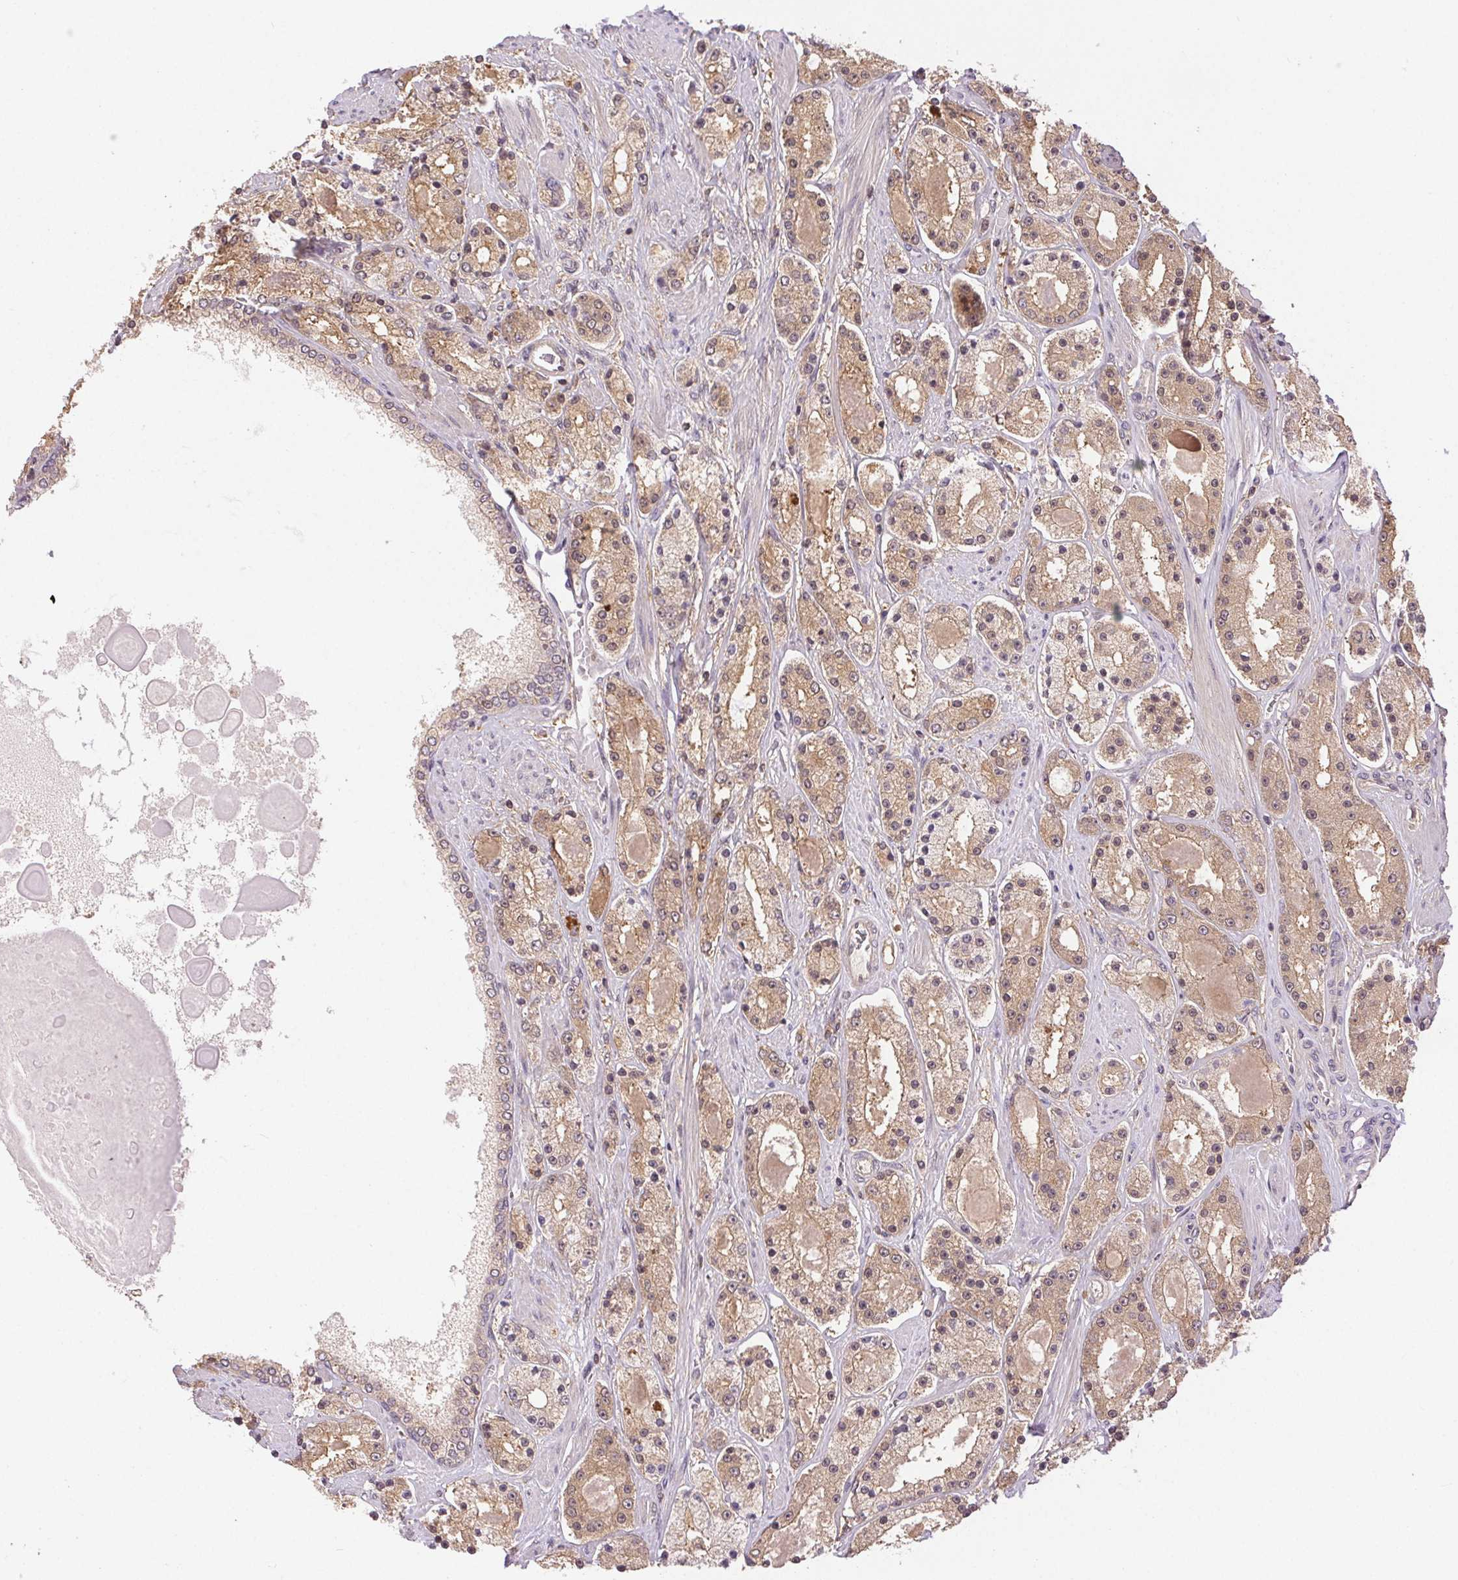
{"staining": {"intensity": "weak", "quantity": ">75%", "location": "cytoplasmic/membranous"}, "tissue": "prostate cancer", "cell_type": "Tumor cells", "image_type": "cancer", "snomed": [{"axis": "morphology", "description": "Adenocarcinoma, High grade"}, {"axis": "topography", "description": "Prostate"}], "caption": "The immunohistochemical stain shows weak cytoplasmic/membranous positivity in tumor cells of prostate high-grade adenocarcinoma tissue.", "gene": "GDI2", "patient": {"sex": "male", "age": 67}}